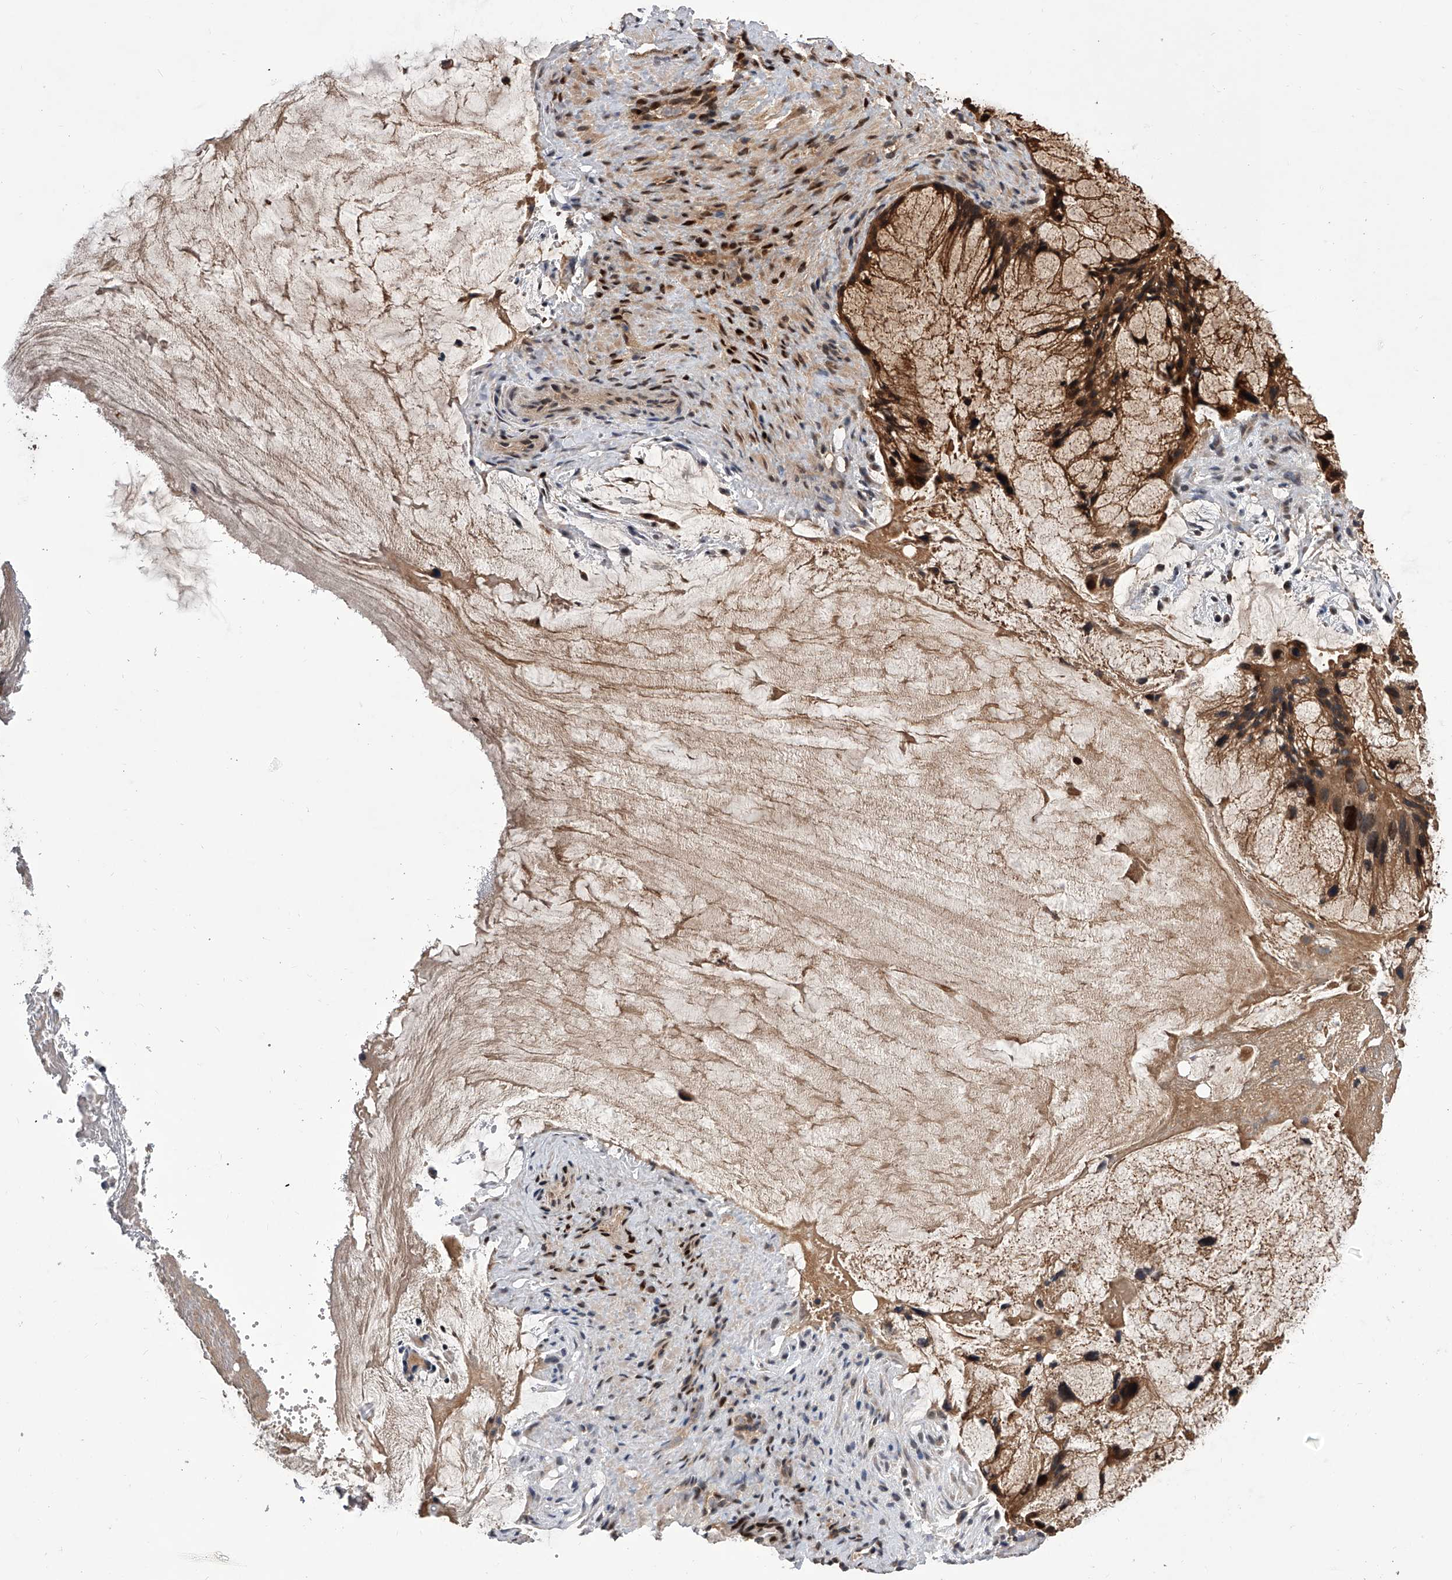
{"staining": {"intensity": "moderate", "quantity": ">75%", "location": "cytoplasmic/membranous,nuclear"}, "tissue": "ovarian cancer", "cell_type": "Tumor cells", "image_type": "cancer", "snomed": [{"axis": "morphology", "description": "Cystadenocarcinoma, mucinous, NOS"}, {"axis": "topography", "description": "Ovary"}], "caption": "An image of human ovarian cancer stained for a protein demonstrates moderate cytoplasmic/membranous and nuclear brown staining in tumor cells. (brown staining indicates protein expression, while blue staining denotes nuclei).", "gene": "GMDS", "patient": {"sex": "female", "age": 37}}